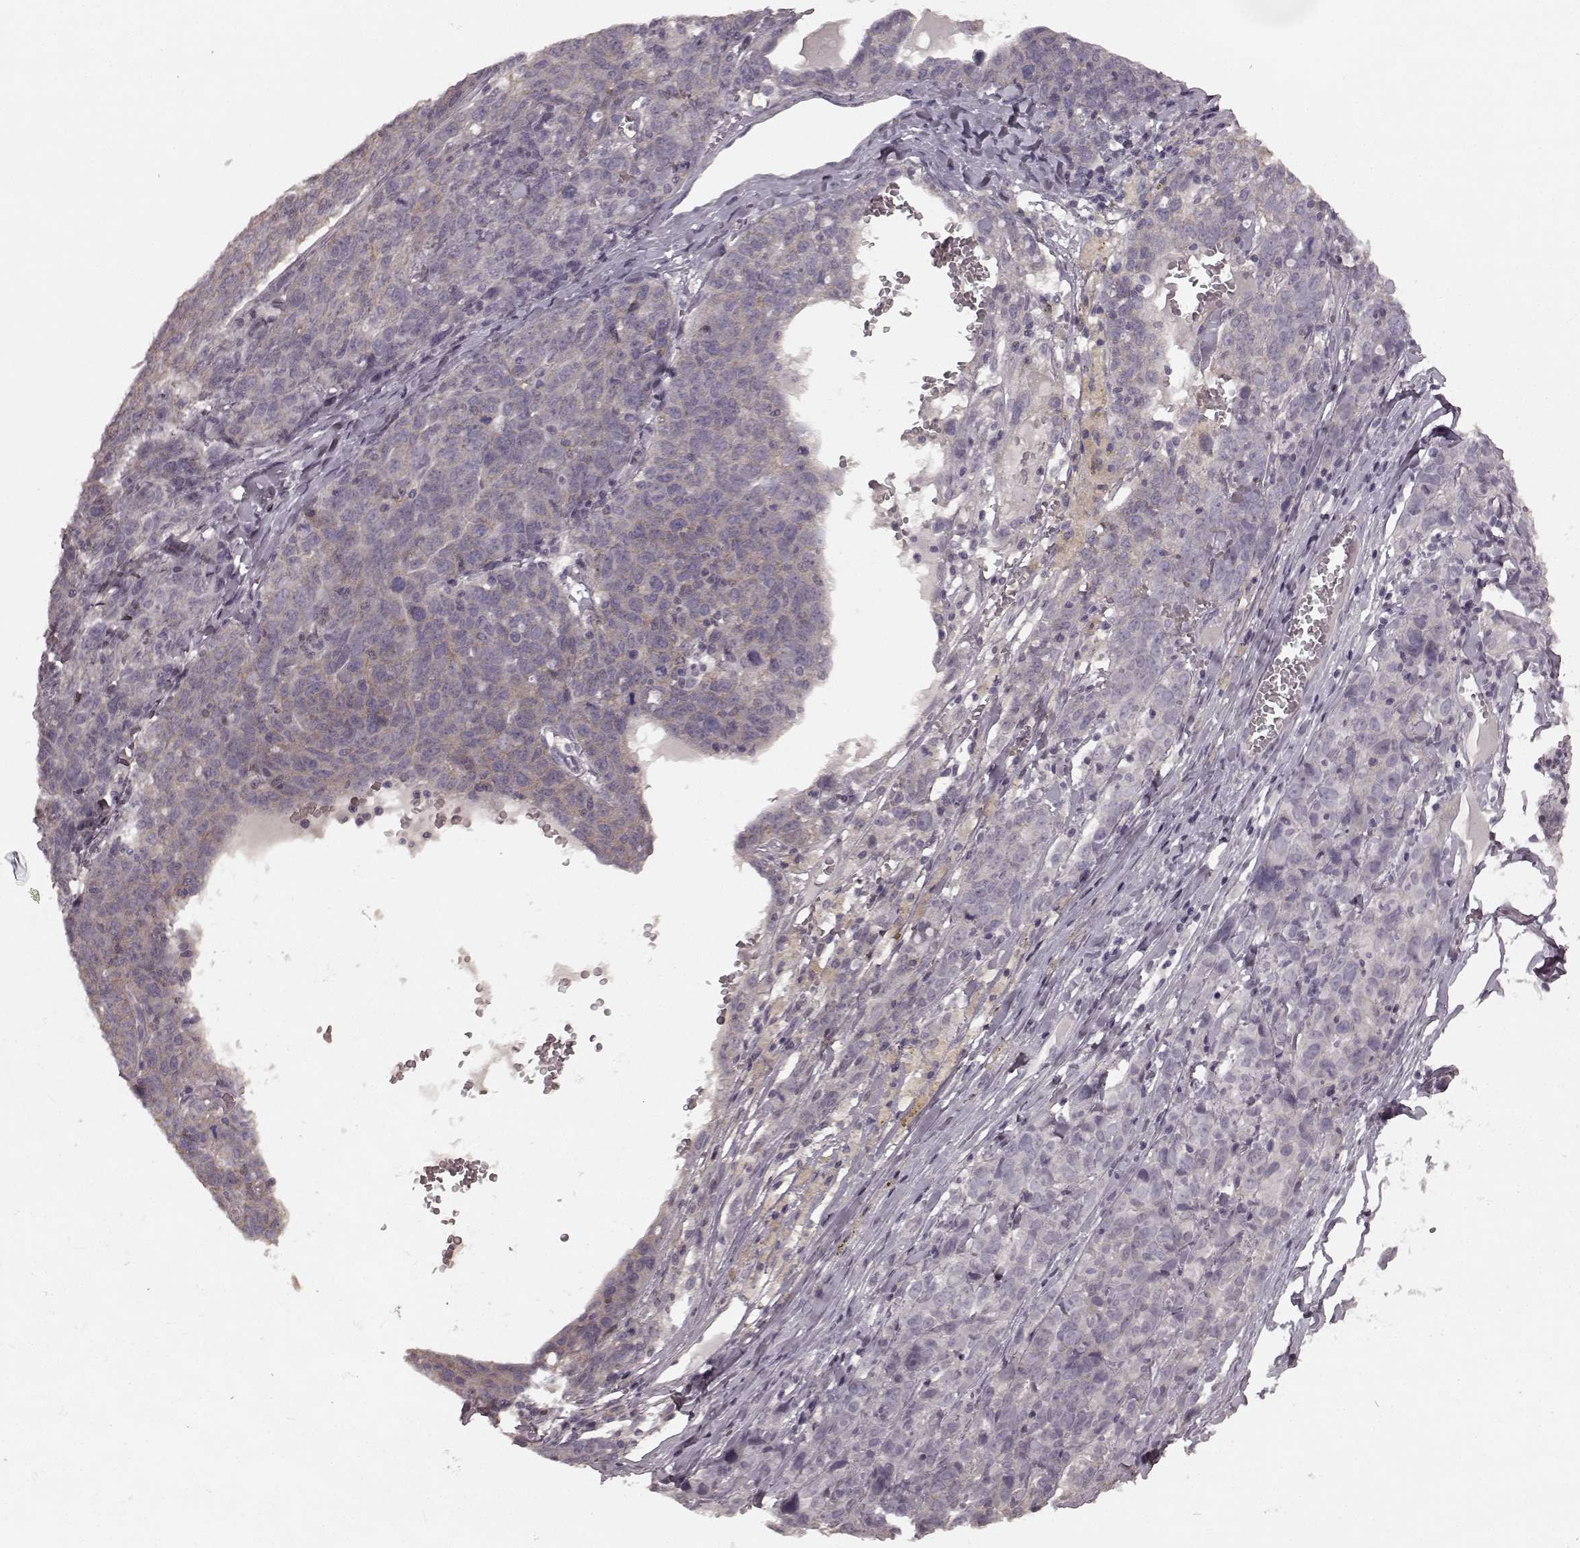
{"staining": {"intensity": "weak", "quantity": ">75%", "location": "cytoplasmic/membranous"}, "tissue": "ovarian cancer", "cell_type": "Tumor cells", "image_type": "cancer", "snomed": [{"axis": "morphology", "description": "Cystadenocarcinoma, serous, NOS"}, {"axis": "topography", "description": "Ovary"}], "caption": "Protein staining exhibits weak cytoplasmic/membranous staining in approximately >75% of tumor cells in serous cystadenocarcinoma (ovarian). The protein is shown in brown color, while the nuclei are stained blue.", "gene": "PRKCE", "patient": {"sex": "female", "age": 71}}